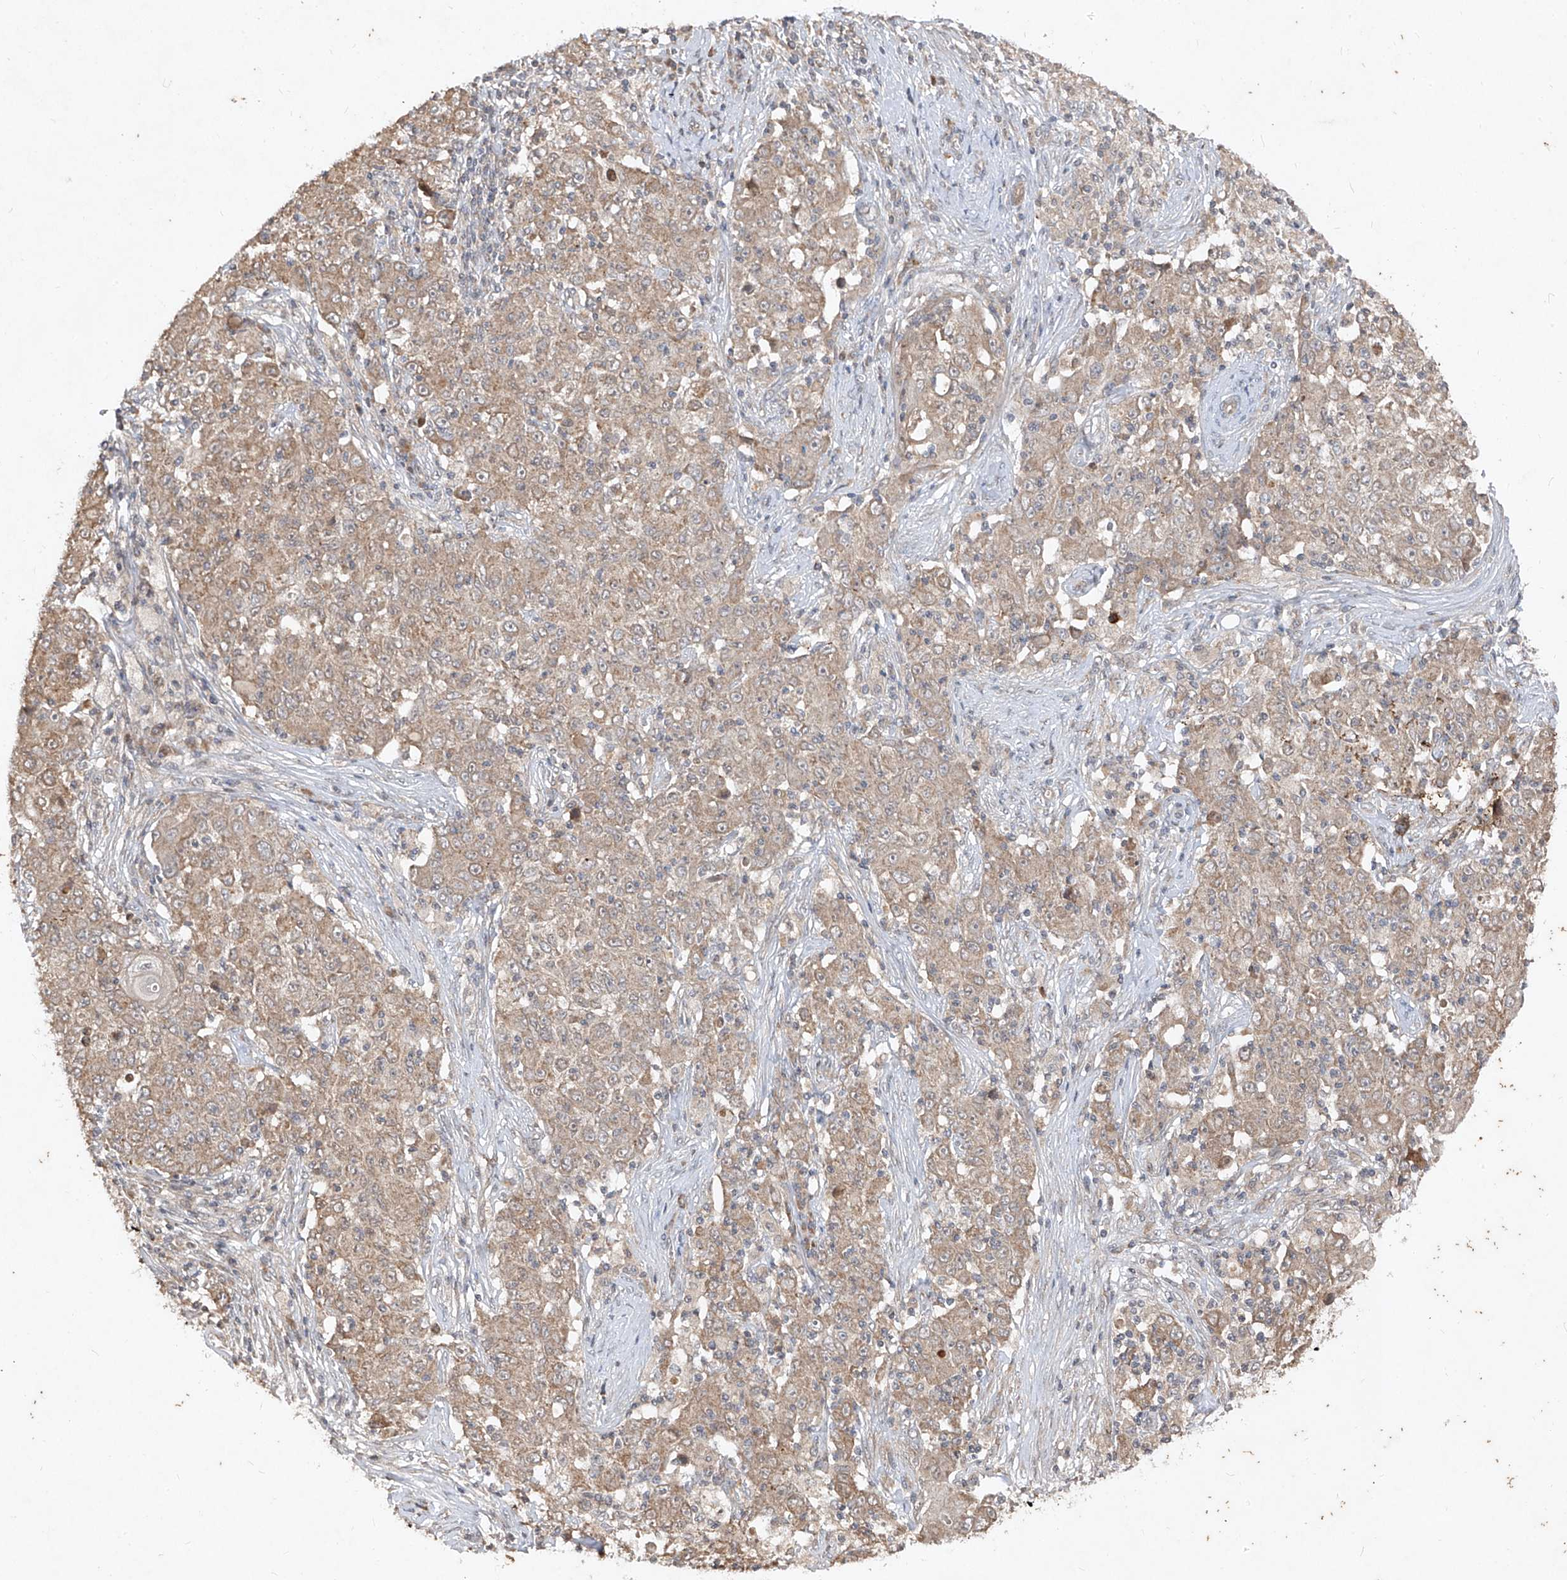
{"staining": {"intensity": "weak", "quantity": ">75%", "location": "cytoplasmic/membranous"}, "tissue": "ovarian cancer", "cell_type": "Tumor cells", "image_type": "cancer", "snomed": [{"axis": "morphology", "description": "Carcinoma, endometroid"}, {"axis": "topography", "description": "Ovary"}], "caption": "Approximately >75% of tumor cells in ovarian endometroid carcinoma exhibit weak cytoplasmic/membranous protein staining as visualized by brown immunohistochemical staining.", "gene": "ABCD3", "patient": {"sex": "female", "age": 42}}